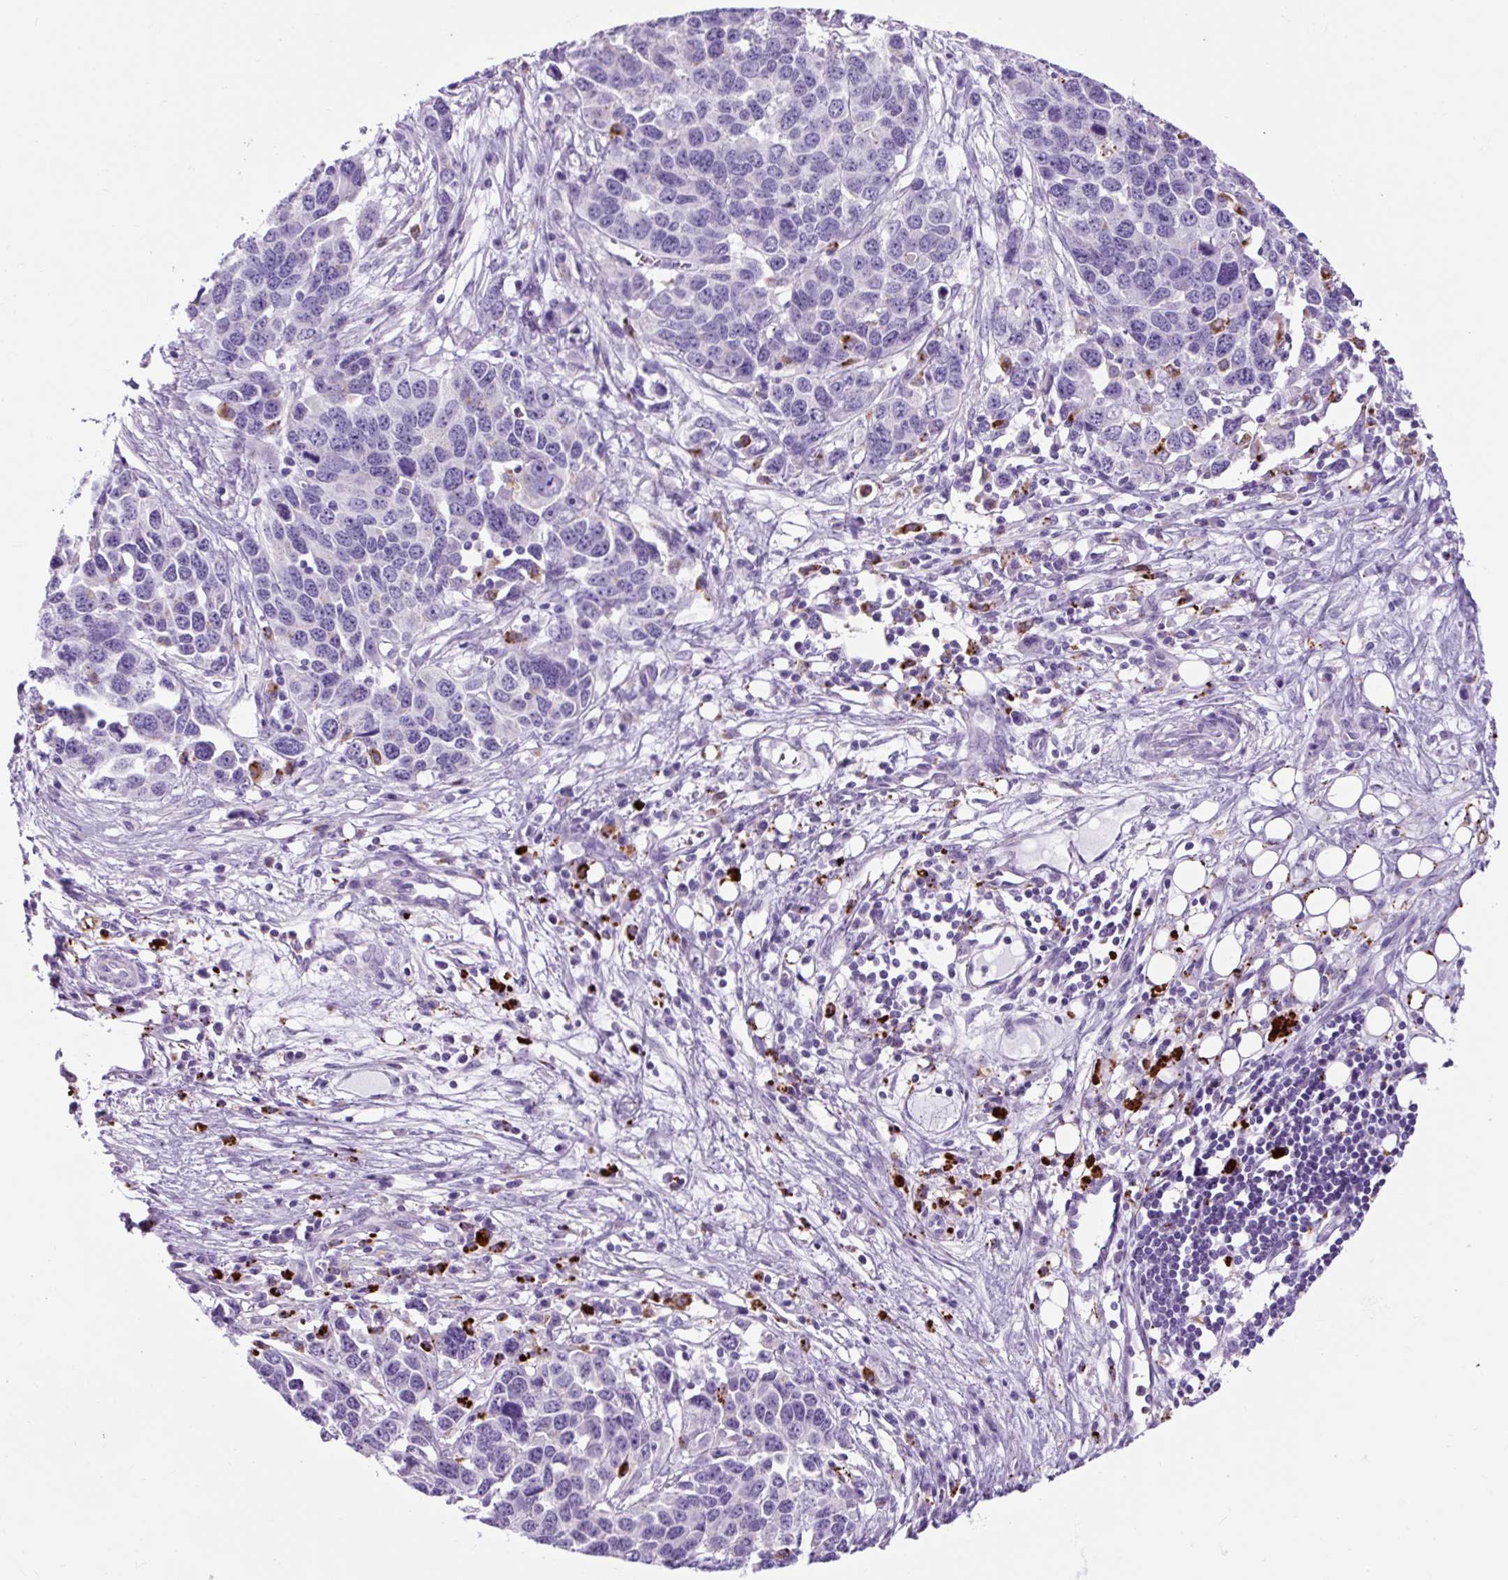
{"staining": {"intensity": "moderate", "quantity": "<25%", "location": "cytoplasmic/membranous"}, "tissue": "ovarian cancer", "cell_type": "Tumor cells", "image_type": "cancer", "snomed": [{"axis": "morphology", "description": "Cystadenocarcinoma, serous, NOS"}, {"axis": "topography", "description": "Ovary"}], "caption": "A low amount of moderate cytoplasmic/membranous expression is seen in about <25% of tumor cells in ovarian serous cystadenocarcinoma tissue. Immunohistochemistry (ihc) stains the protein of interest in brown and the nuclei are stained blue.", "gene": "LCN10", "patient": {"sex": "female", "age": 76}}